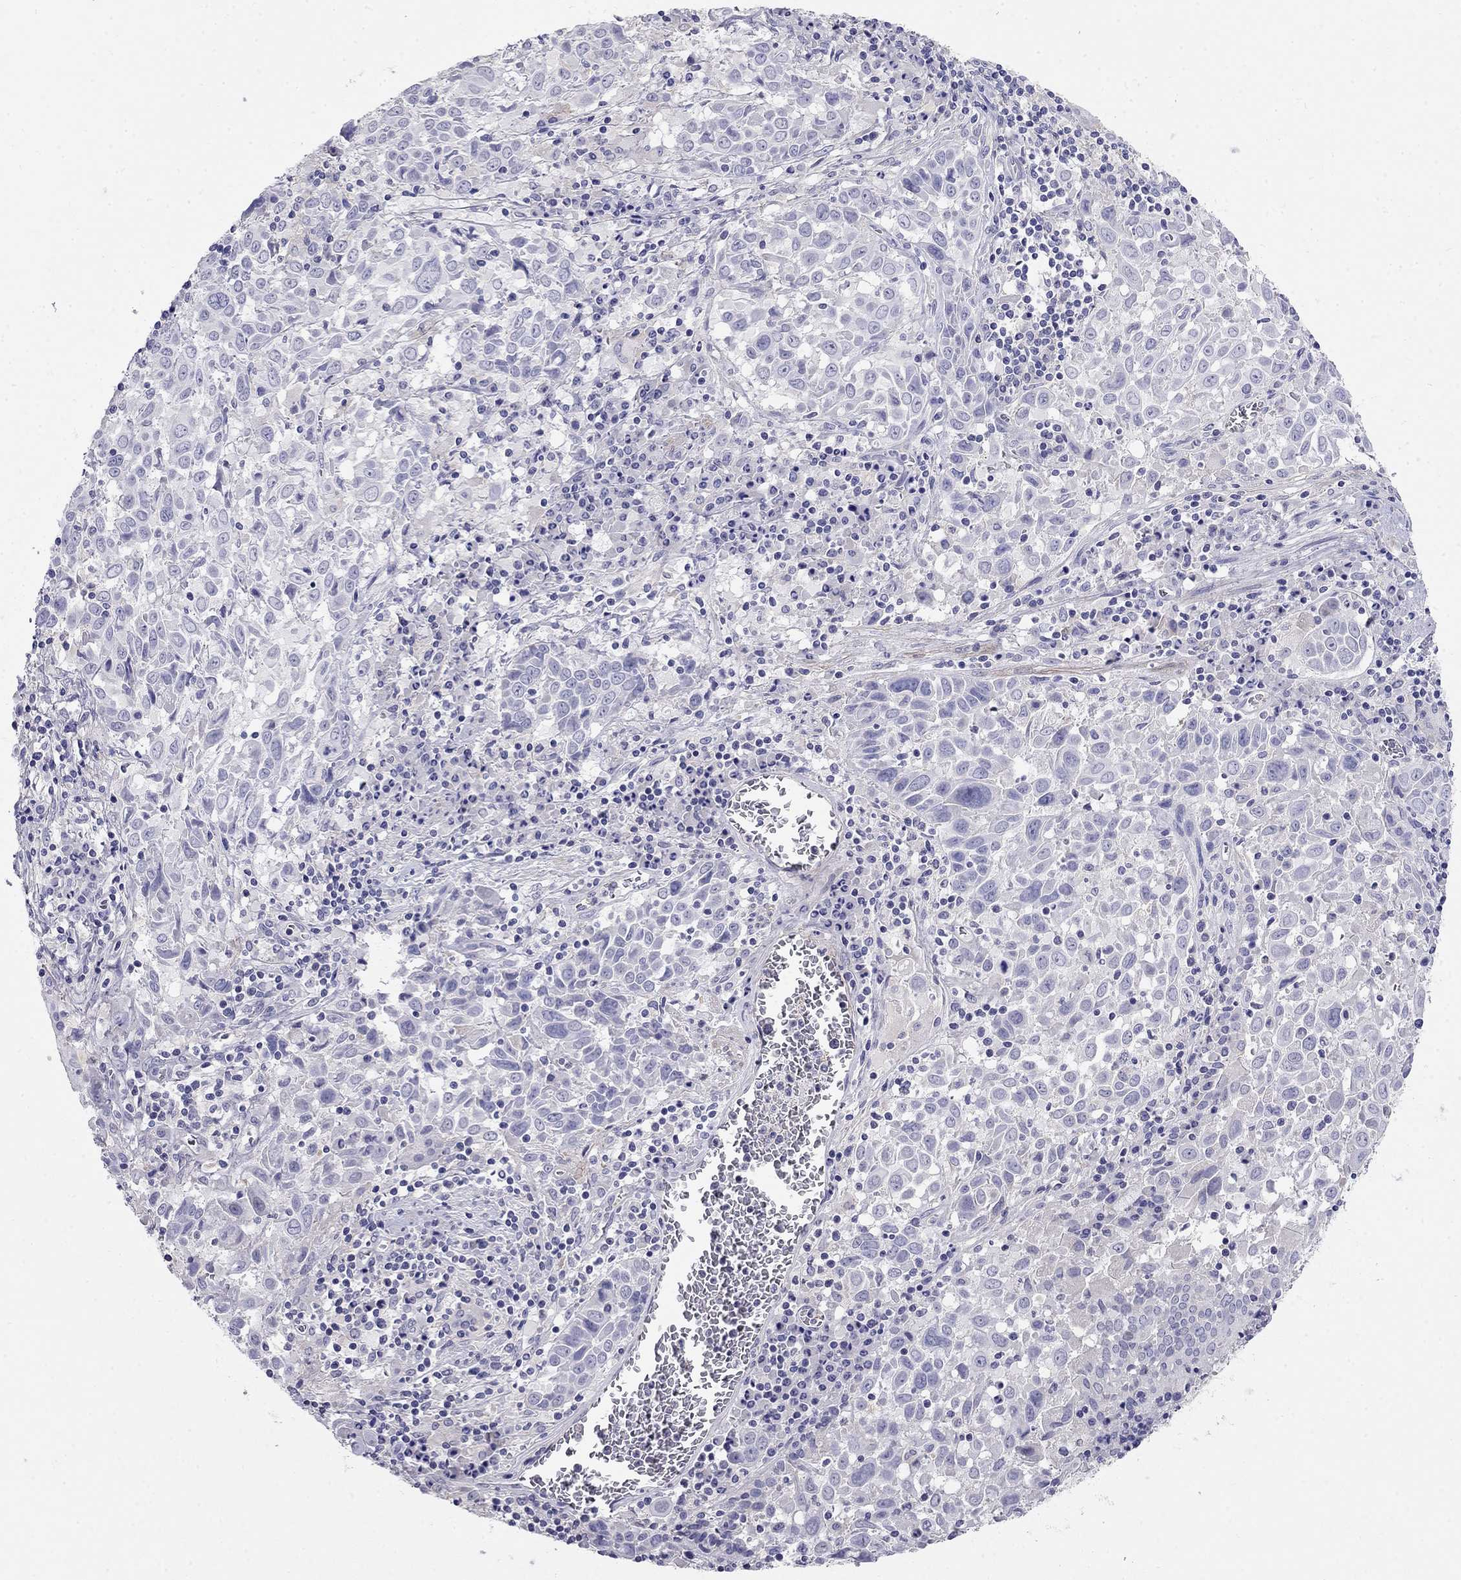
{"staining": {"intensity": "negative", "quantity": "none", "location": "none"}, "tissue": "lung cancer", "cell_type": "Tumor cells", "image_type": "cancer", "snomed": [{"axis": "morphology", "description": "Squamous cell carcinoma, NOS"}, {"axis": "topography", "description": "Lung"}], "caption": "Micrograph shows no significant protein positivity in tumor cells of lung squamous cell carcinoma. The staining is performed using DAB (3,3'-diaminobenzidine) brown chromogen with nuclei counter-stained in using hematoxylin.", "gene": "LY6H", "patient": {"sex": "male", "age": 57}}